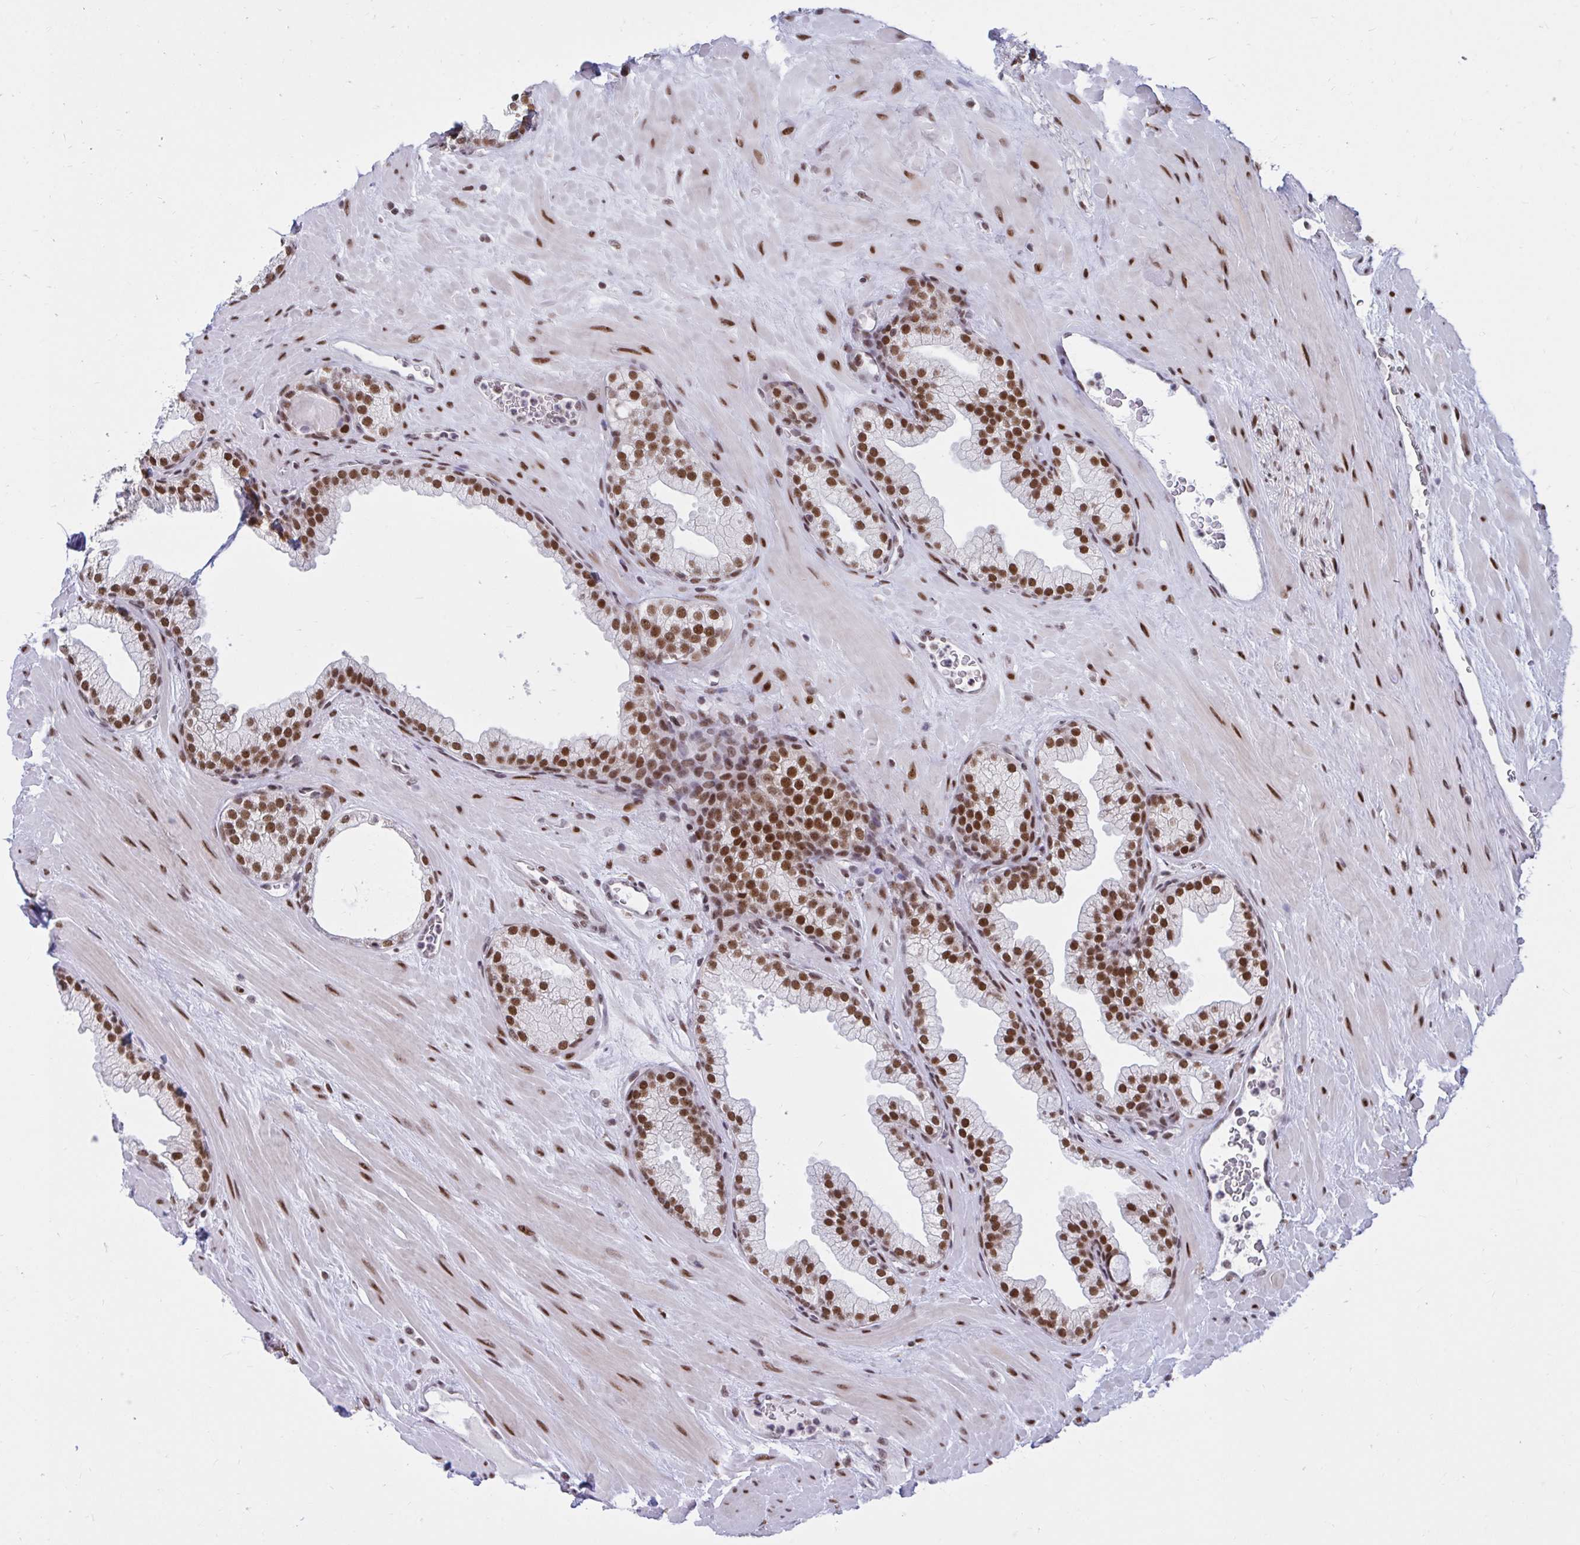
{"staining": {"intensity": "strong", "quantity": ">75%", "location": "nuclear"}, "tissue": "prostate", "cell_type": "Glandular cells", "image_type": "normal", "snomed": [{"axis": "morphology", "description": "Normal tissue, NOS"}, {"axis": "topography", "description": "Prostate"}, {"axis": "topography", "description": "Peripheral nerve tissue"}], "caption": "A histopathology image of prostate stained for a protein demonstrates strong nuclear brown staining in glandular cells. (DAB IHC, brown staining for protein, blue staining for nuclei).", "gene": "PHF10", "patient": {"sex": "male", "age": 61}}